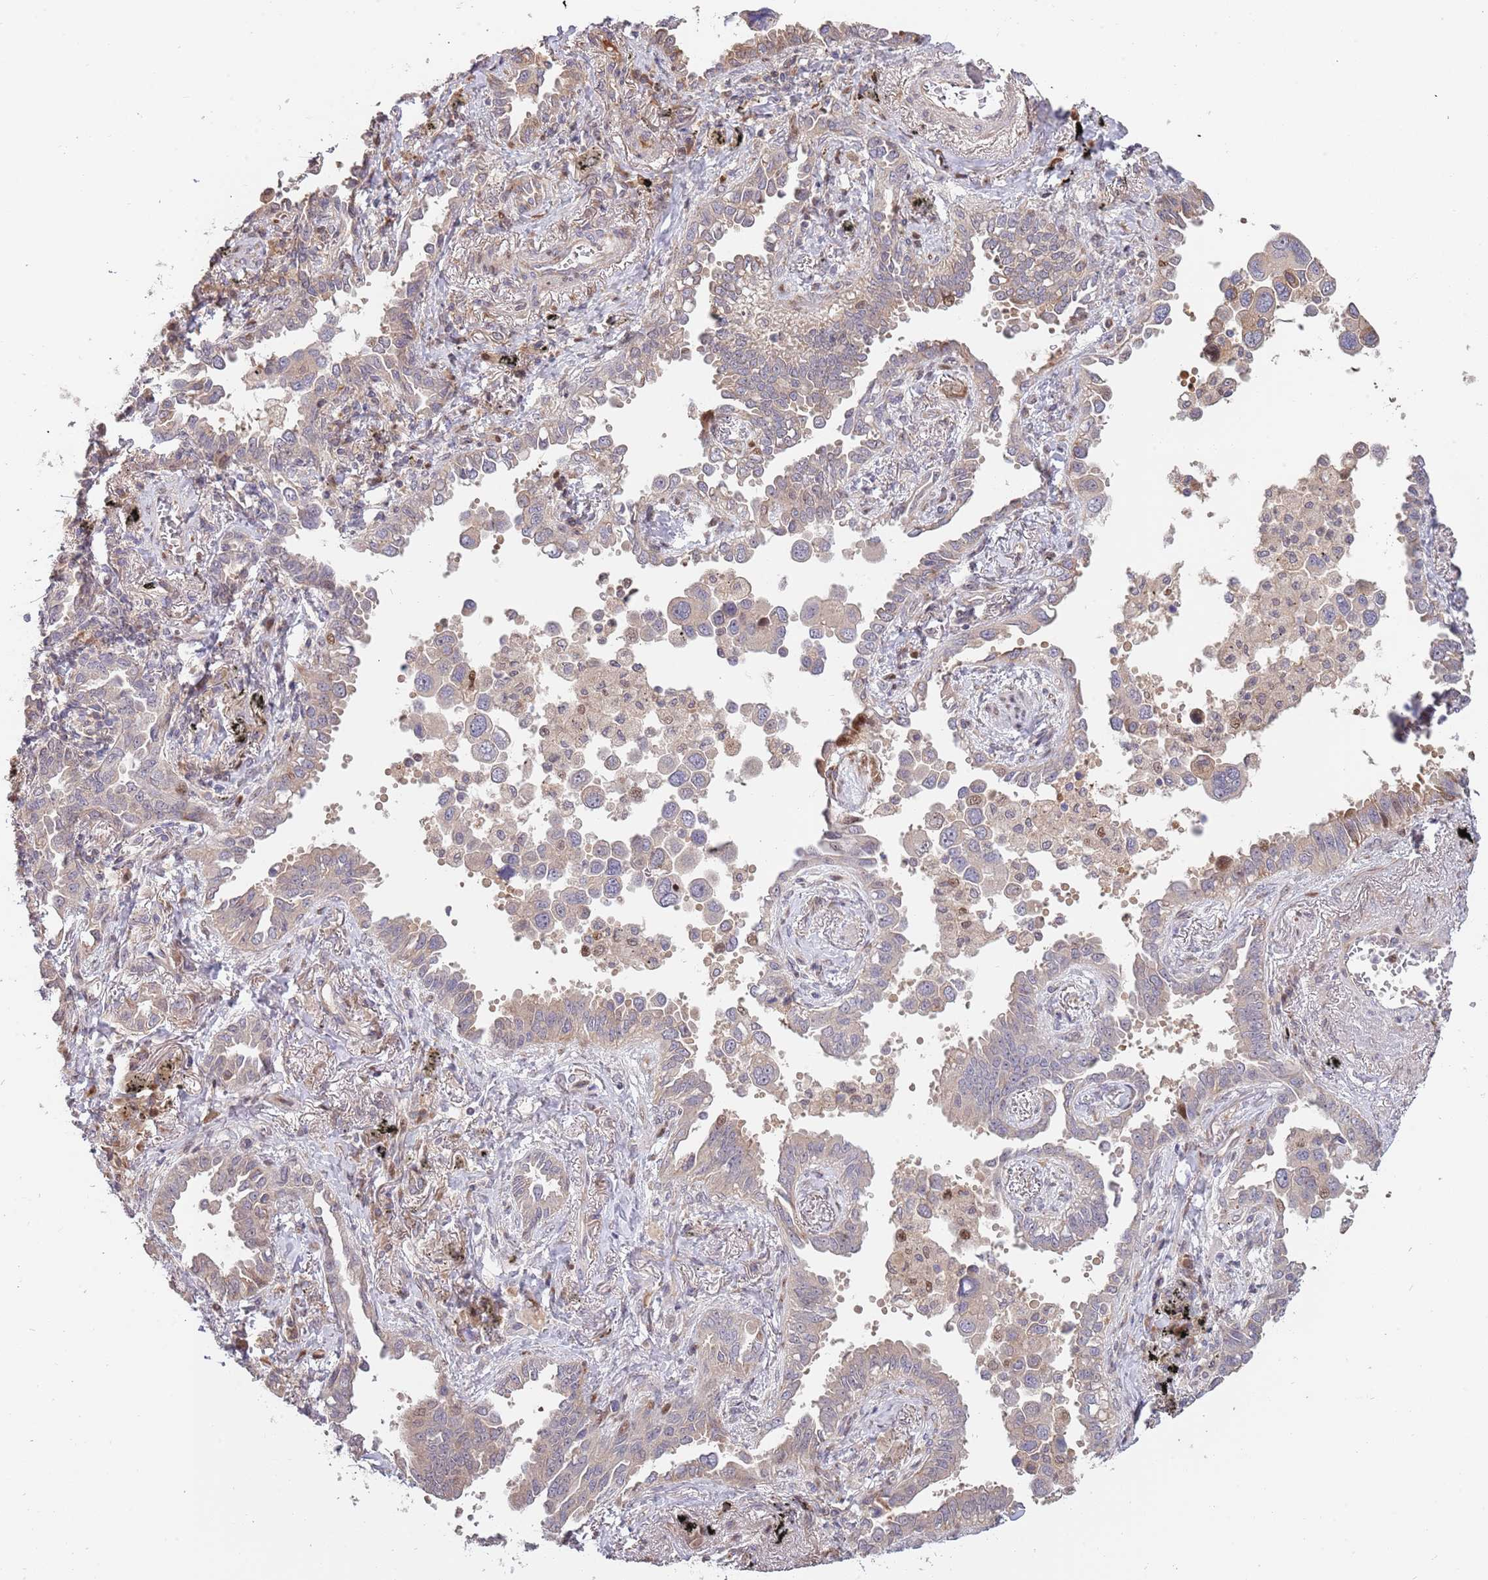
{"staining": {"intensity": "weak", "quantity": "<25%", "location": "nuclear"}, "tissue": "lung cancer", "cell_type": "Tumor cells", "image_type": "cancer", "snomed": [{"axis": "morphology", "description": "Adenocarcinoma, NOS"}, {"axis": "topography", "description": "Lung"}], "caption": "Protein analysis of lung adenocarcinoma displays no significant positivity in tumor cells.", "gene": "SYNDIG1L", "patient": {"sex": "male", "age": 67}}